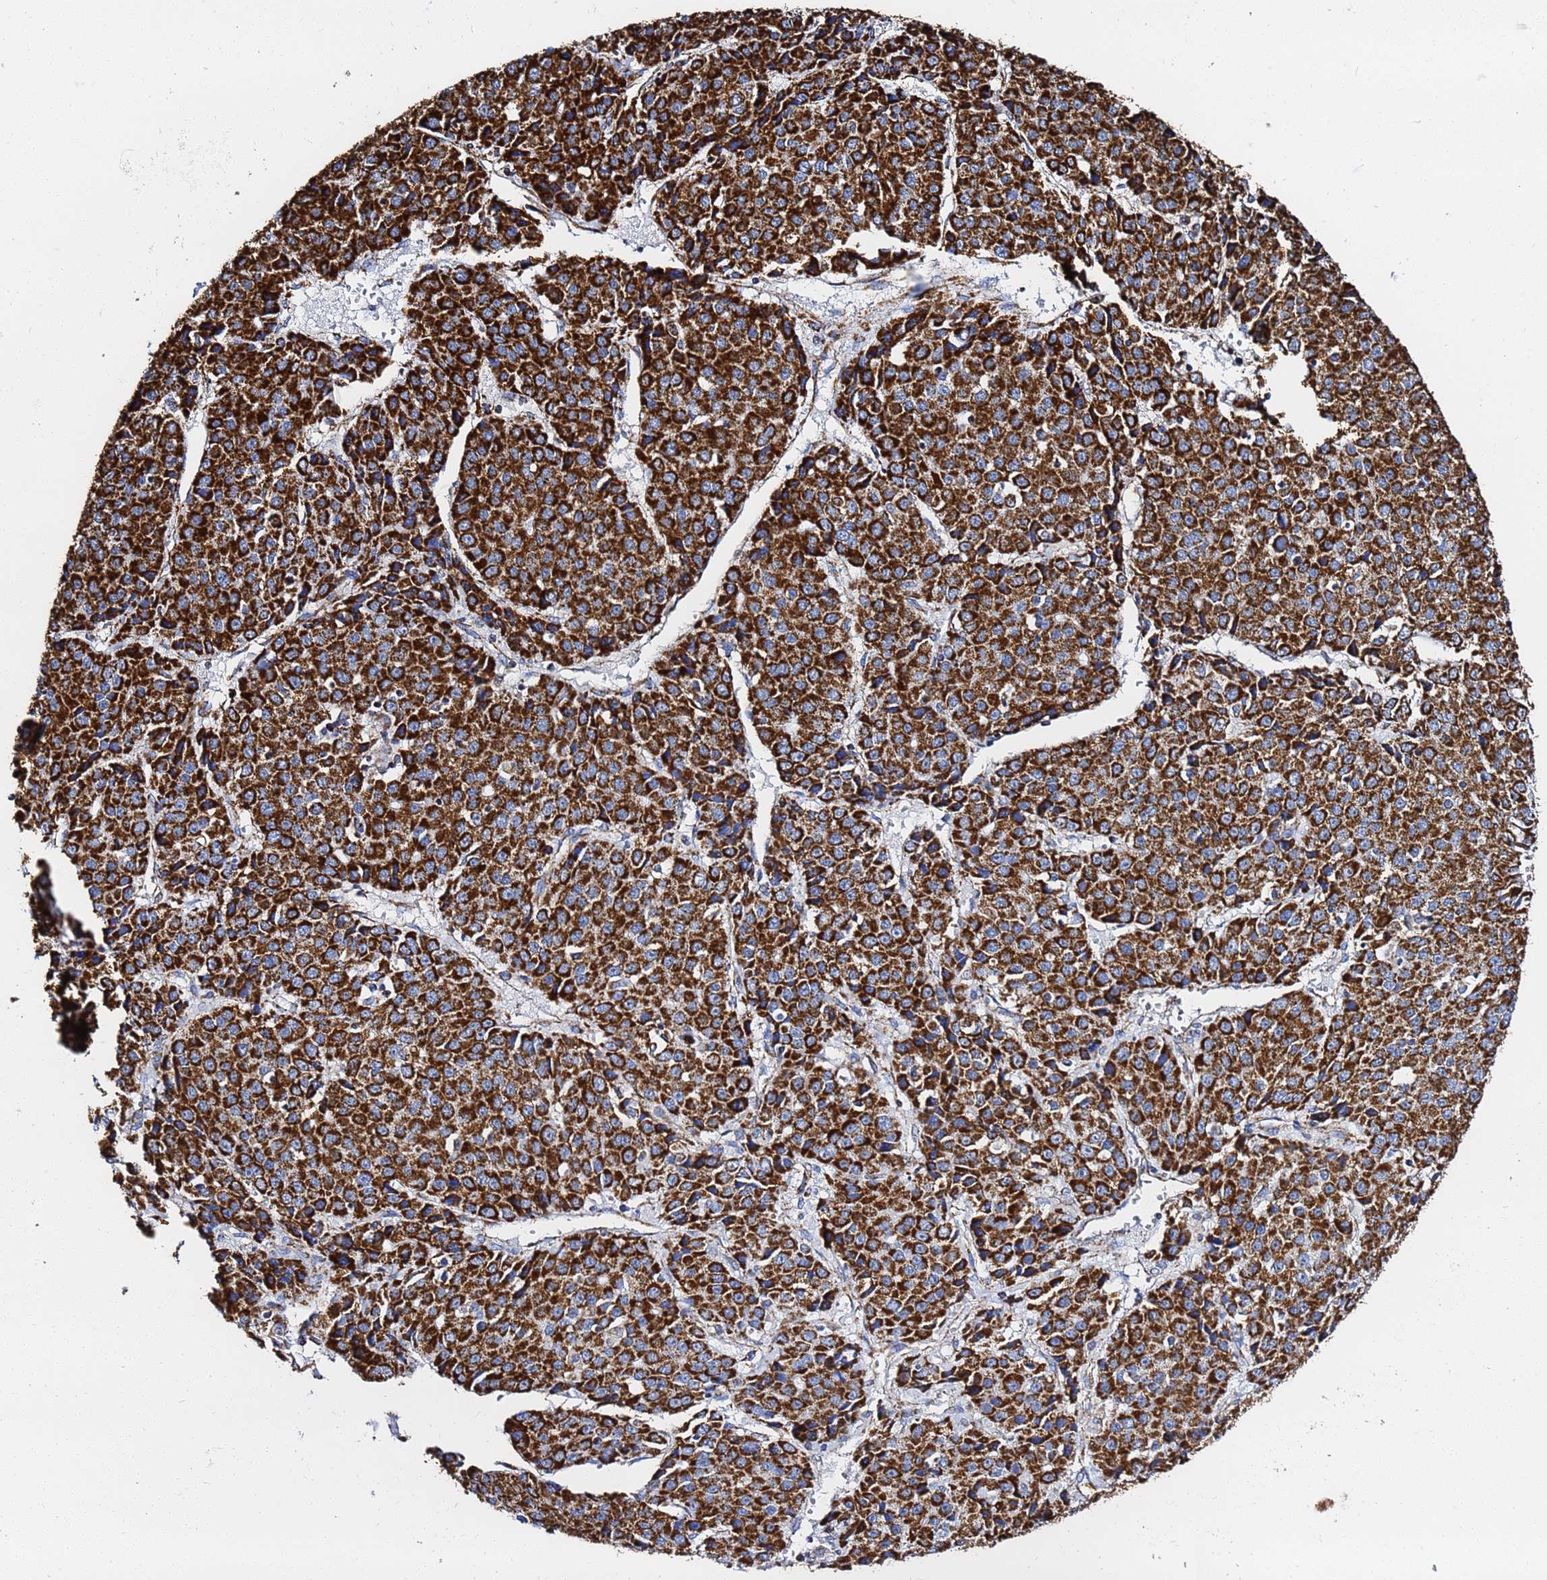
{"staining": {"intensity": "strong", "quantity": ">75%", "location": "cytoplasmic/membranous"}, "tissue": "liver cancer", "cell_type": "Tumor cells", "image_type": "cancer", "snomed": [{"axis": "morphology", "description": "Carcinoma, Hepatocellular, NOS"}, {"axis": "topography", "description": "Liver"}], "caption": "Immunohistochemistry of hepatocellular carcinoma (liver) demonstrates high levels of strong cytoplasmic/membranous staining in approximately >75% of tumor cells.", "gene": "PHB2", "patient": {"sex": "male", "age": 55}}